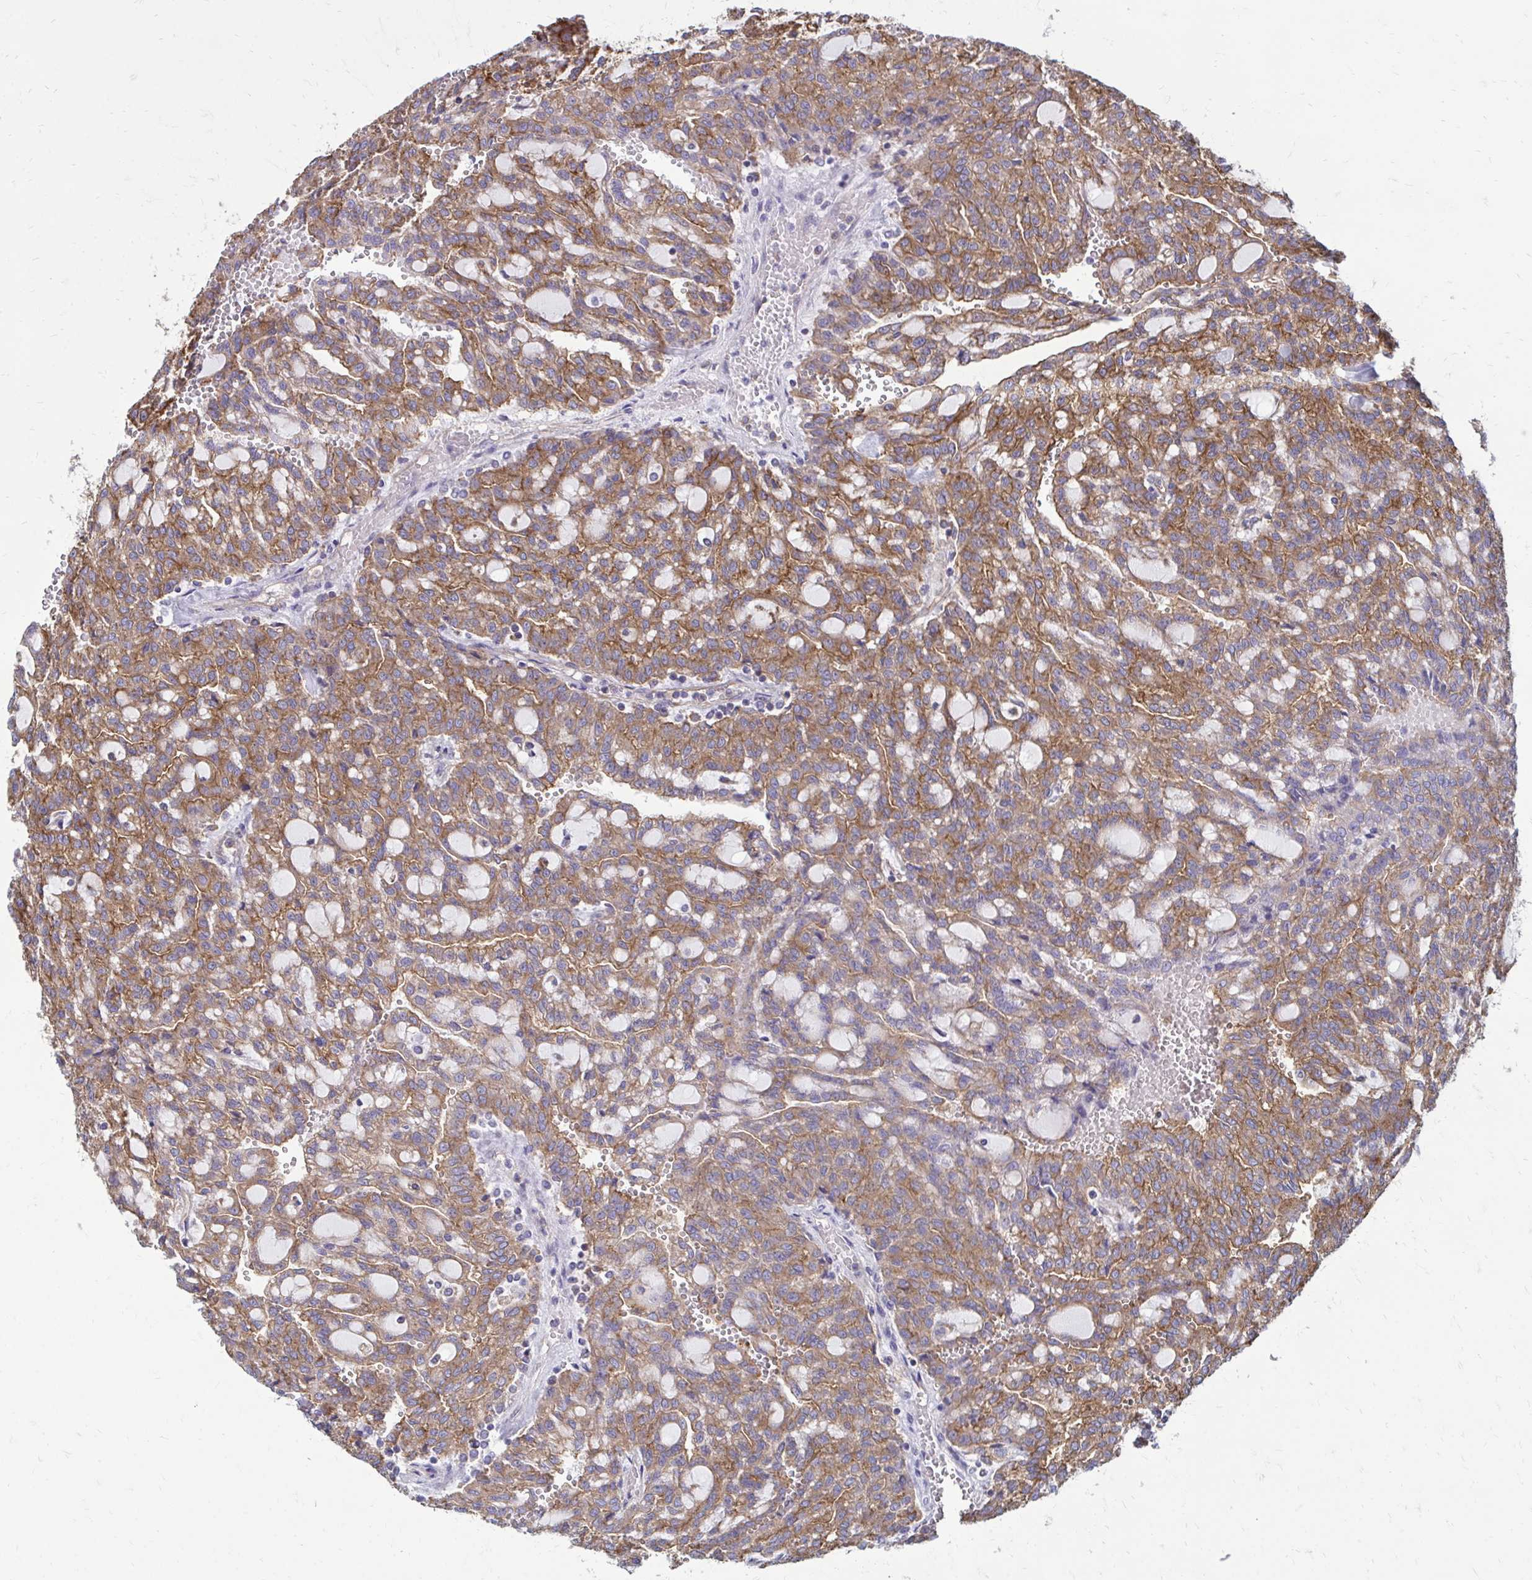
{"staining": {"intensity": "moderate", "quantity": ">75%", "location": "cytoplasmic/membranous"}, "tissue": "renal cancer", "cell_type": "Tumor cells", "image_type": "cancer", "snomed": [{"axis": "morphology", "description": "Adenocarcinoma, NOS"}, {"axis": "topography", "description": "Kidney"}], "caption": "Protein analysis of renal cancer tissue displays moderate cytoplasmic/membranous positivity in approximately >75% of tumor cells.", "gene": "CLTA", "patient": {"sex": "male", "age": 63}}